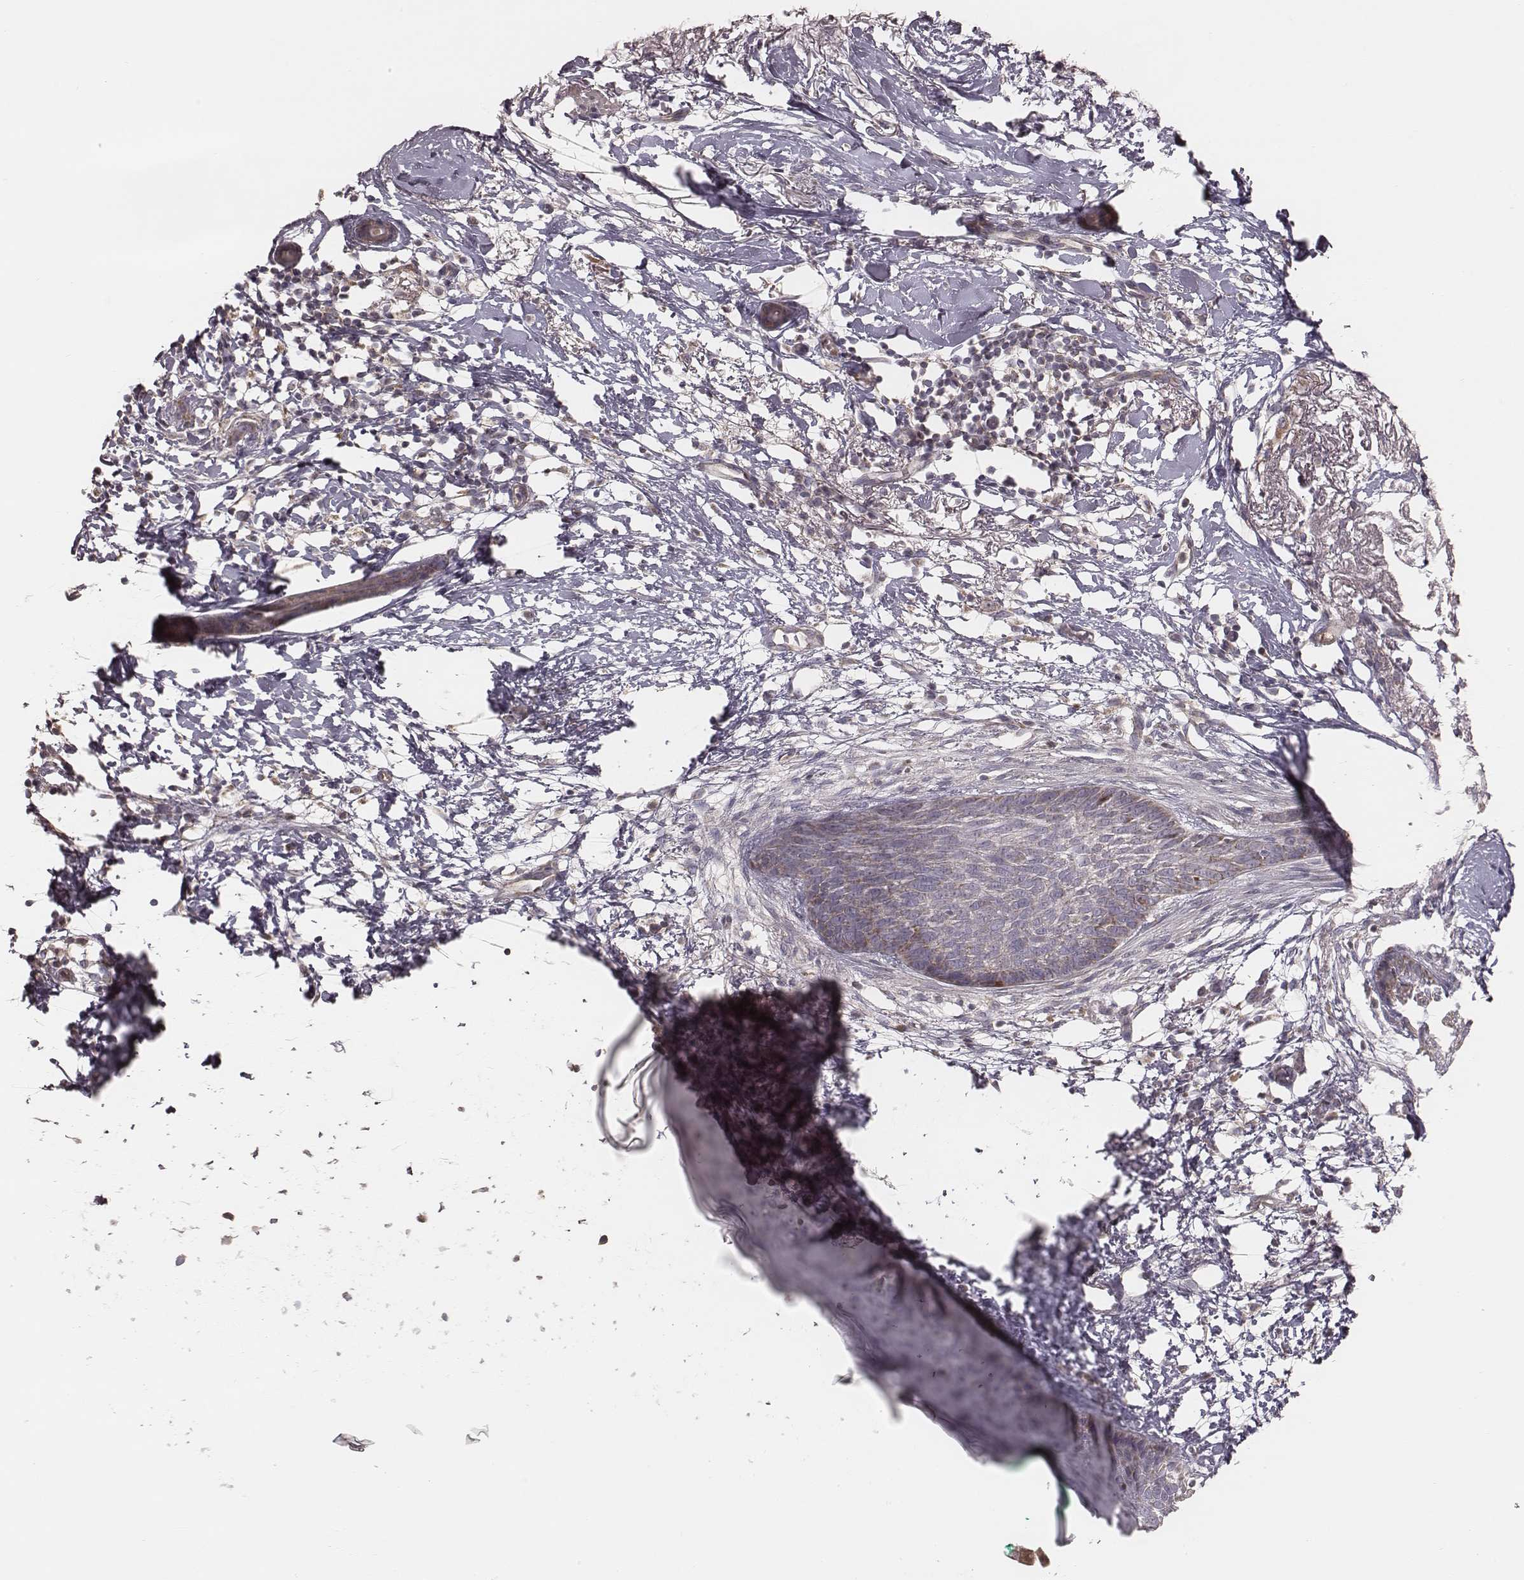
{"staining": {"intensity": "weak", "quantity": "25%-75%", "location": "cytoplasmic/membranous"}, "tissue": "skin cancer", "cell_type": "Tumor cells", "image_type": "cancer", "snomed": [{"axis": "morphology", "description": "Normal tissue, NOS"}, {"axis": "morphology", "description": "Basal cell carcinoma"}, {"axis": "topography", "description": "Skin"}], "caption": "Skin cancer tissue demonstrates weak cytoplasmic/membranous expression in about 25%-75% of tumor cells (Brightfield microscopy of DAB IHC at high magnification).", "gene": "MRPS27", "patient": {"sex": "male", "age": 84}}